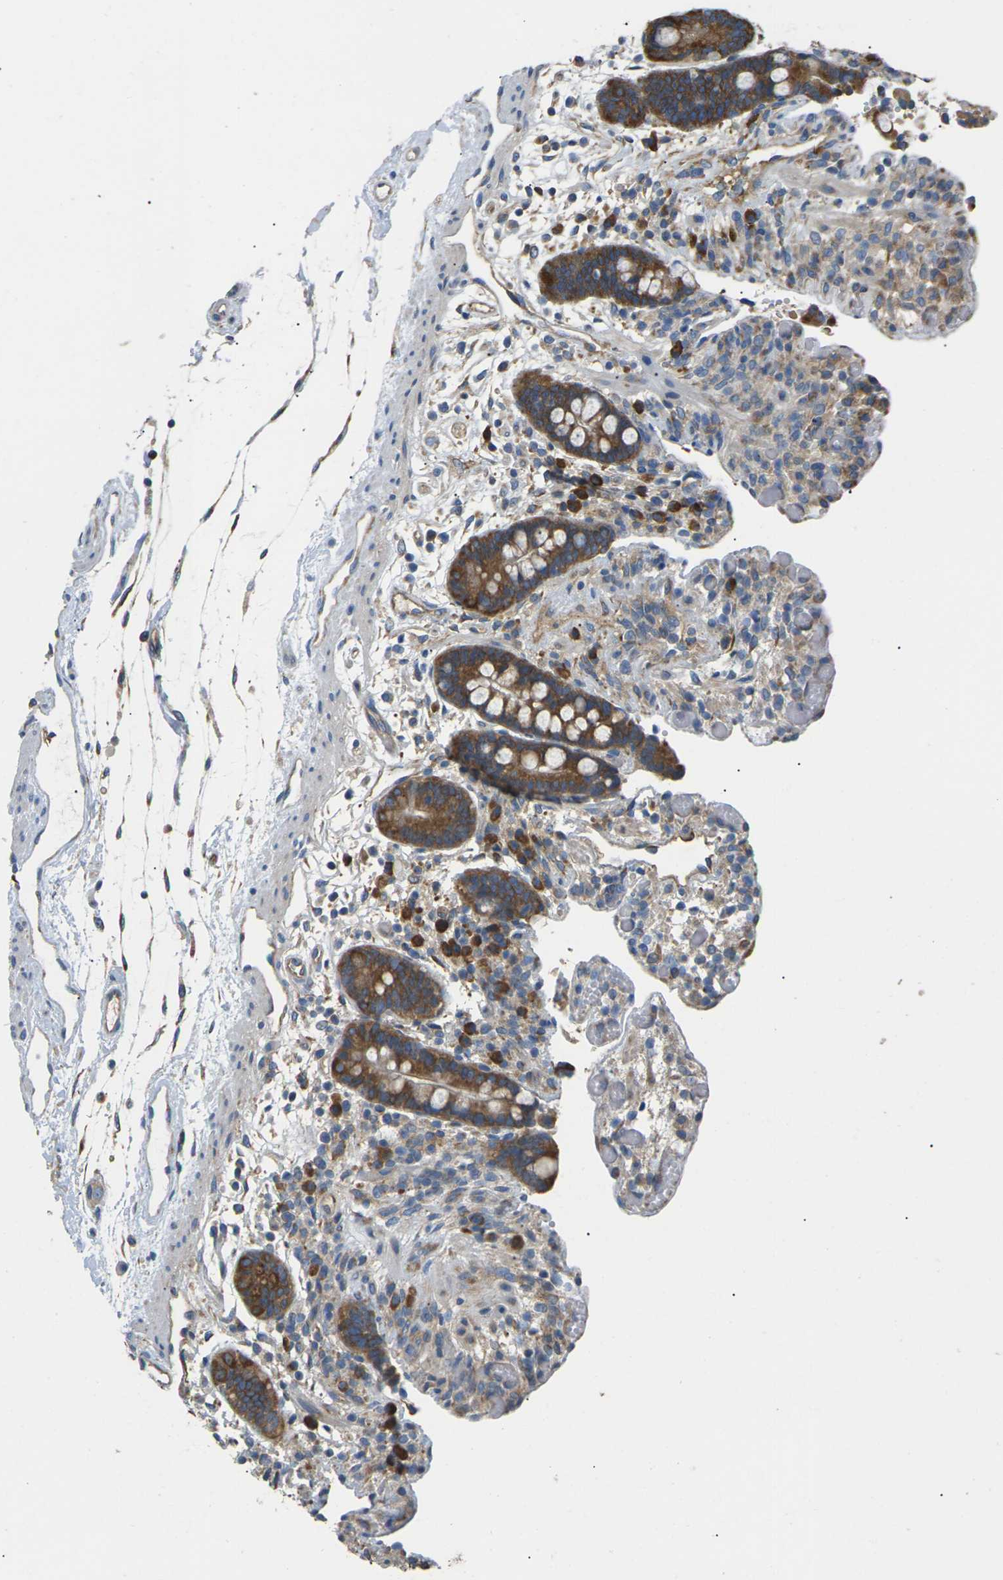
{"staining": {"intensity": "weak", "quantity": "<25%", "location": "cytoplasmic/membranous"}, "tissue": "colon", "cell_type": "Endothelial cells", "image_type": "normal", "snomed": [{"axis": "morphology", "description": "Normal tissue, NOS"}, {"axis": "topography", "description": "Colon"}], "caption": "Image shows no significant protein expression in endothelial cells of benign colon. (Stains: DAB (3,3'-diaminobenzidine) immunohistochemistry (IHC) with hematoxylin counter stain, Microscopy: brightfield microscopy at high magnification).", "gene": "KLHDC8B", "patient": {"sex": "male", "age": 73}}